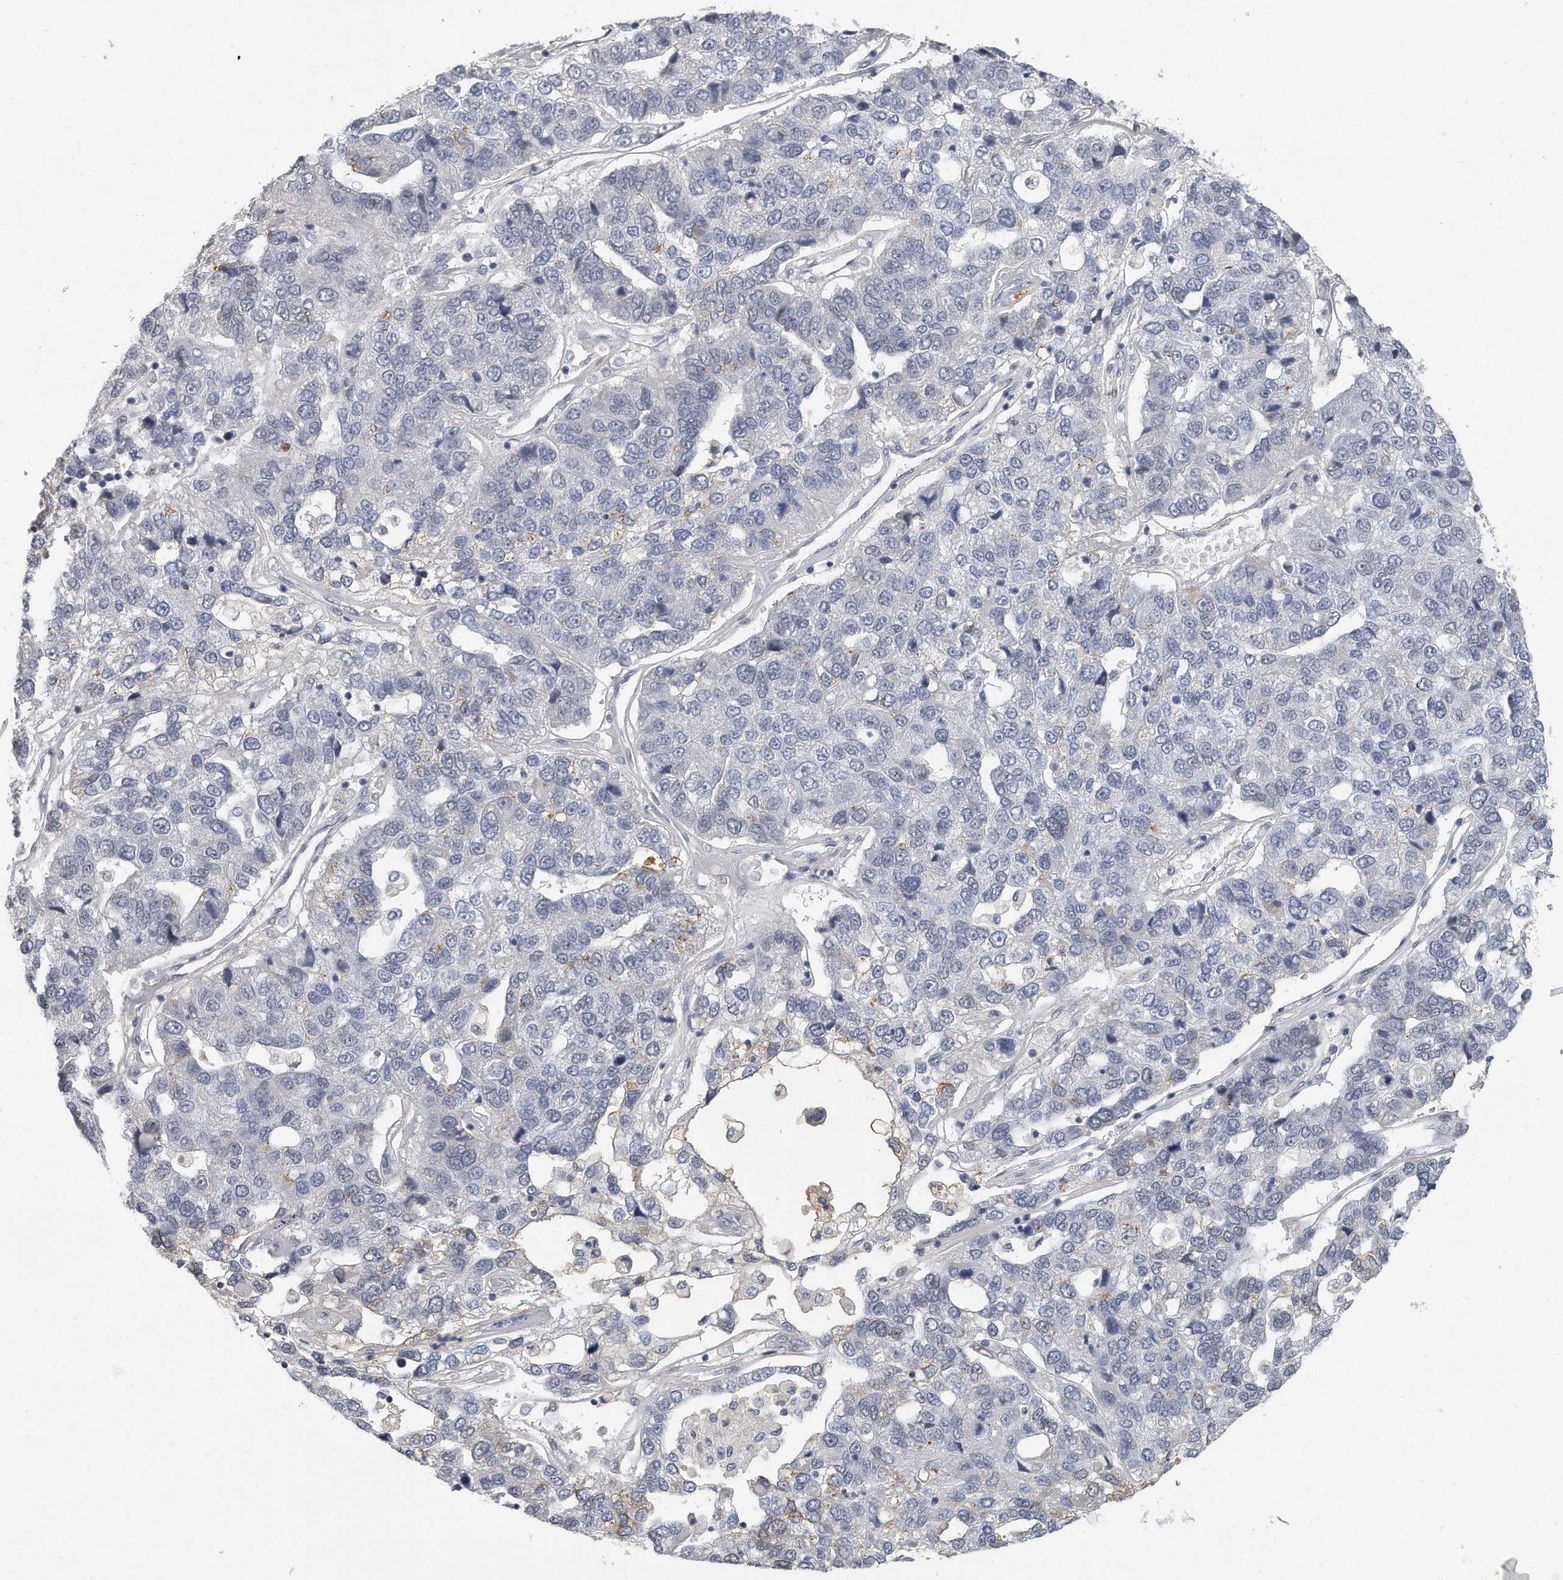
{"staining": {"intensity": "negative", "quantity": "none", "location": "none"}, "tissue": "pancreatic cancer", "cell_type": "Tumor cells", "image_type": "cancer", "snomed": [{"axis": "morphology", "description": "Adenocarcinoma, NOS"}, {"axis": "topography", "description": "Pancreas"}], "caption": "This is an IHC image of adenocarcinoma (pancreatic). There is no expression in tumor cells.", "gene": "CTBP2", "patient": {"sex": "female", "age": 61}}